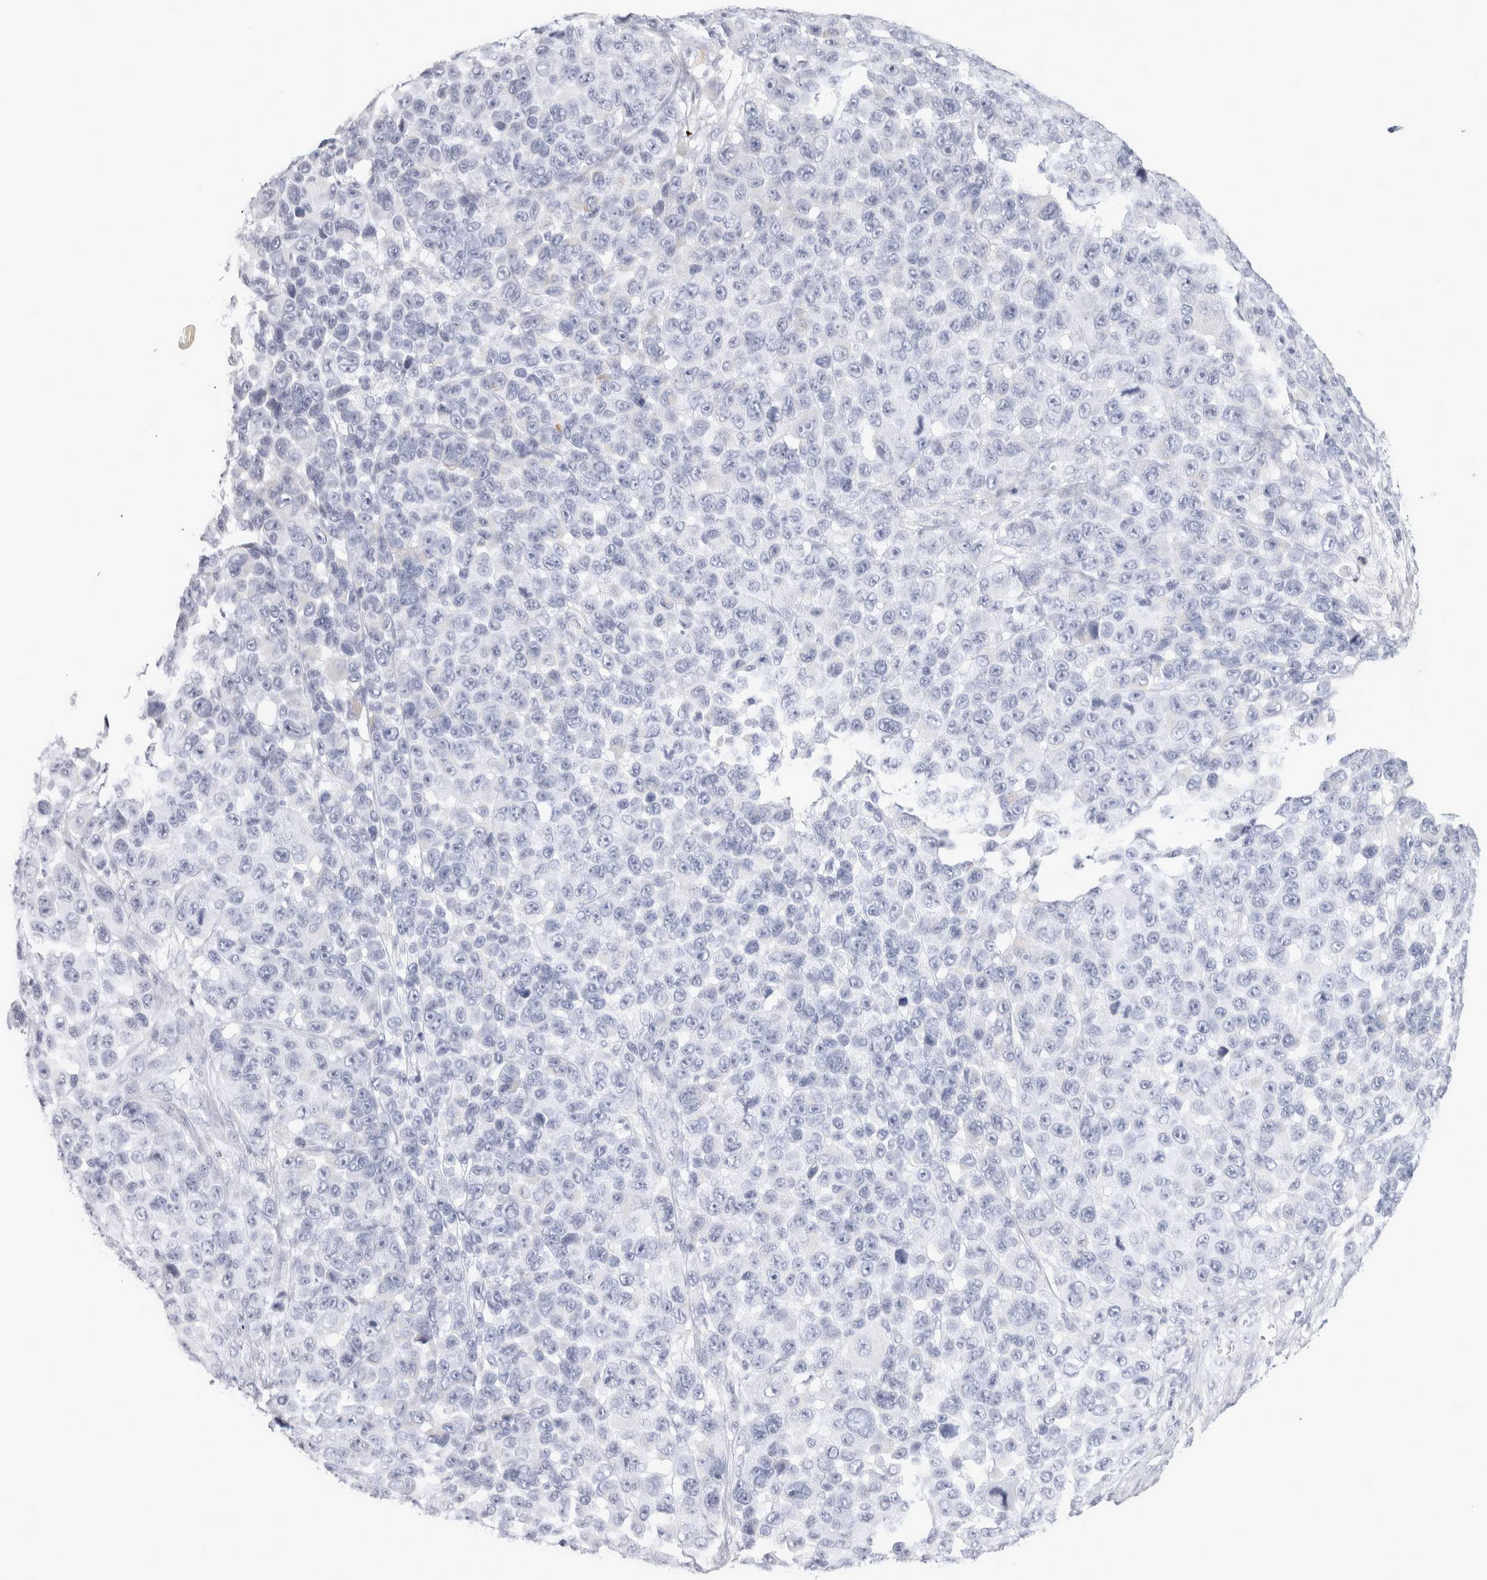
{"staining": {"intensity": "negative", "quantity": "none", "location": "none"}, "tissue": "melanoma", "cell_type": "Tumor cells", "image_type": "cancer", "snomed": [{"axis": "morphology", "description": "Malignant melanoma, NOS"}, {"axis": "topography", "description": "Skin"}], "caption": "Immunohistochemistry micrograph of neoplastic tissue: malignant melanoma stained with DAB (3,3'-diaminobenzidine) demonstrates no significant protein positivity in tumor cells.", "gene": "GARIN1A", "patient": {"sex": "male", "age": 53}}